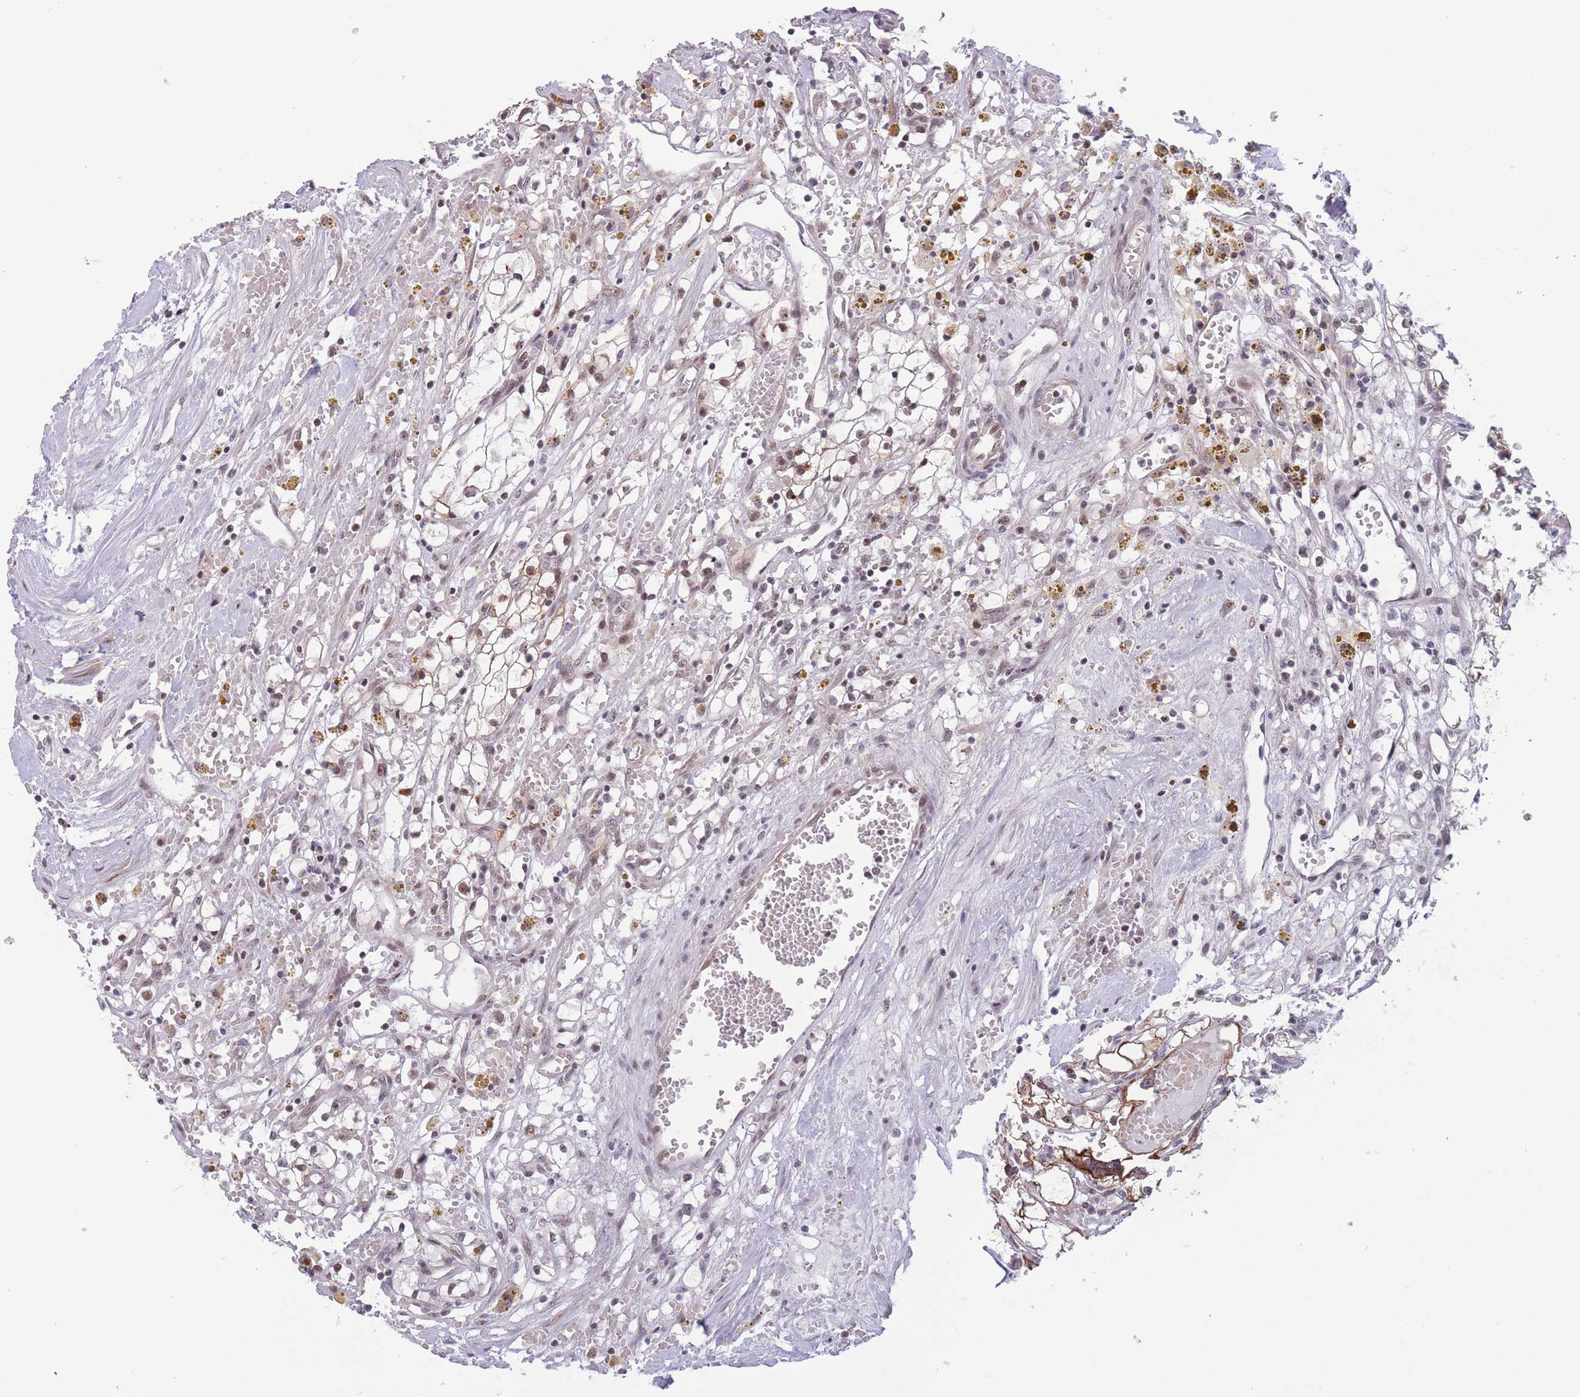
{"staining": {"intensity": "negative", "quantity": "none", "location": "none"}, "tissue": "renal cancer", "cell_type": "Tumor cells", "image_type": "cancer", "snomed": [{"axis": "morphology", "description": "Adenocarcinoma, NOS"}, {"axis": "topography", "description": "Kidney"}], "caption": "Immunohistochemical staining of human adenocarcinoma (renal) reveals no significant positivity in tumor cells. (Immunohistochemistry (ihc), brightfield microscopy, high magnification).", "gene": "BCL9L", "patient": {"sex": "male", "age": 56}}